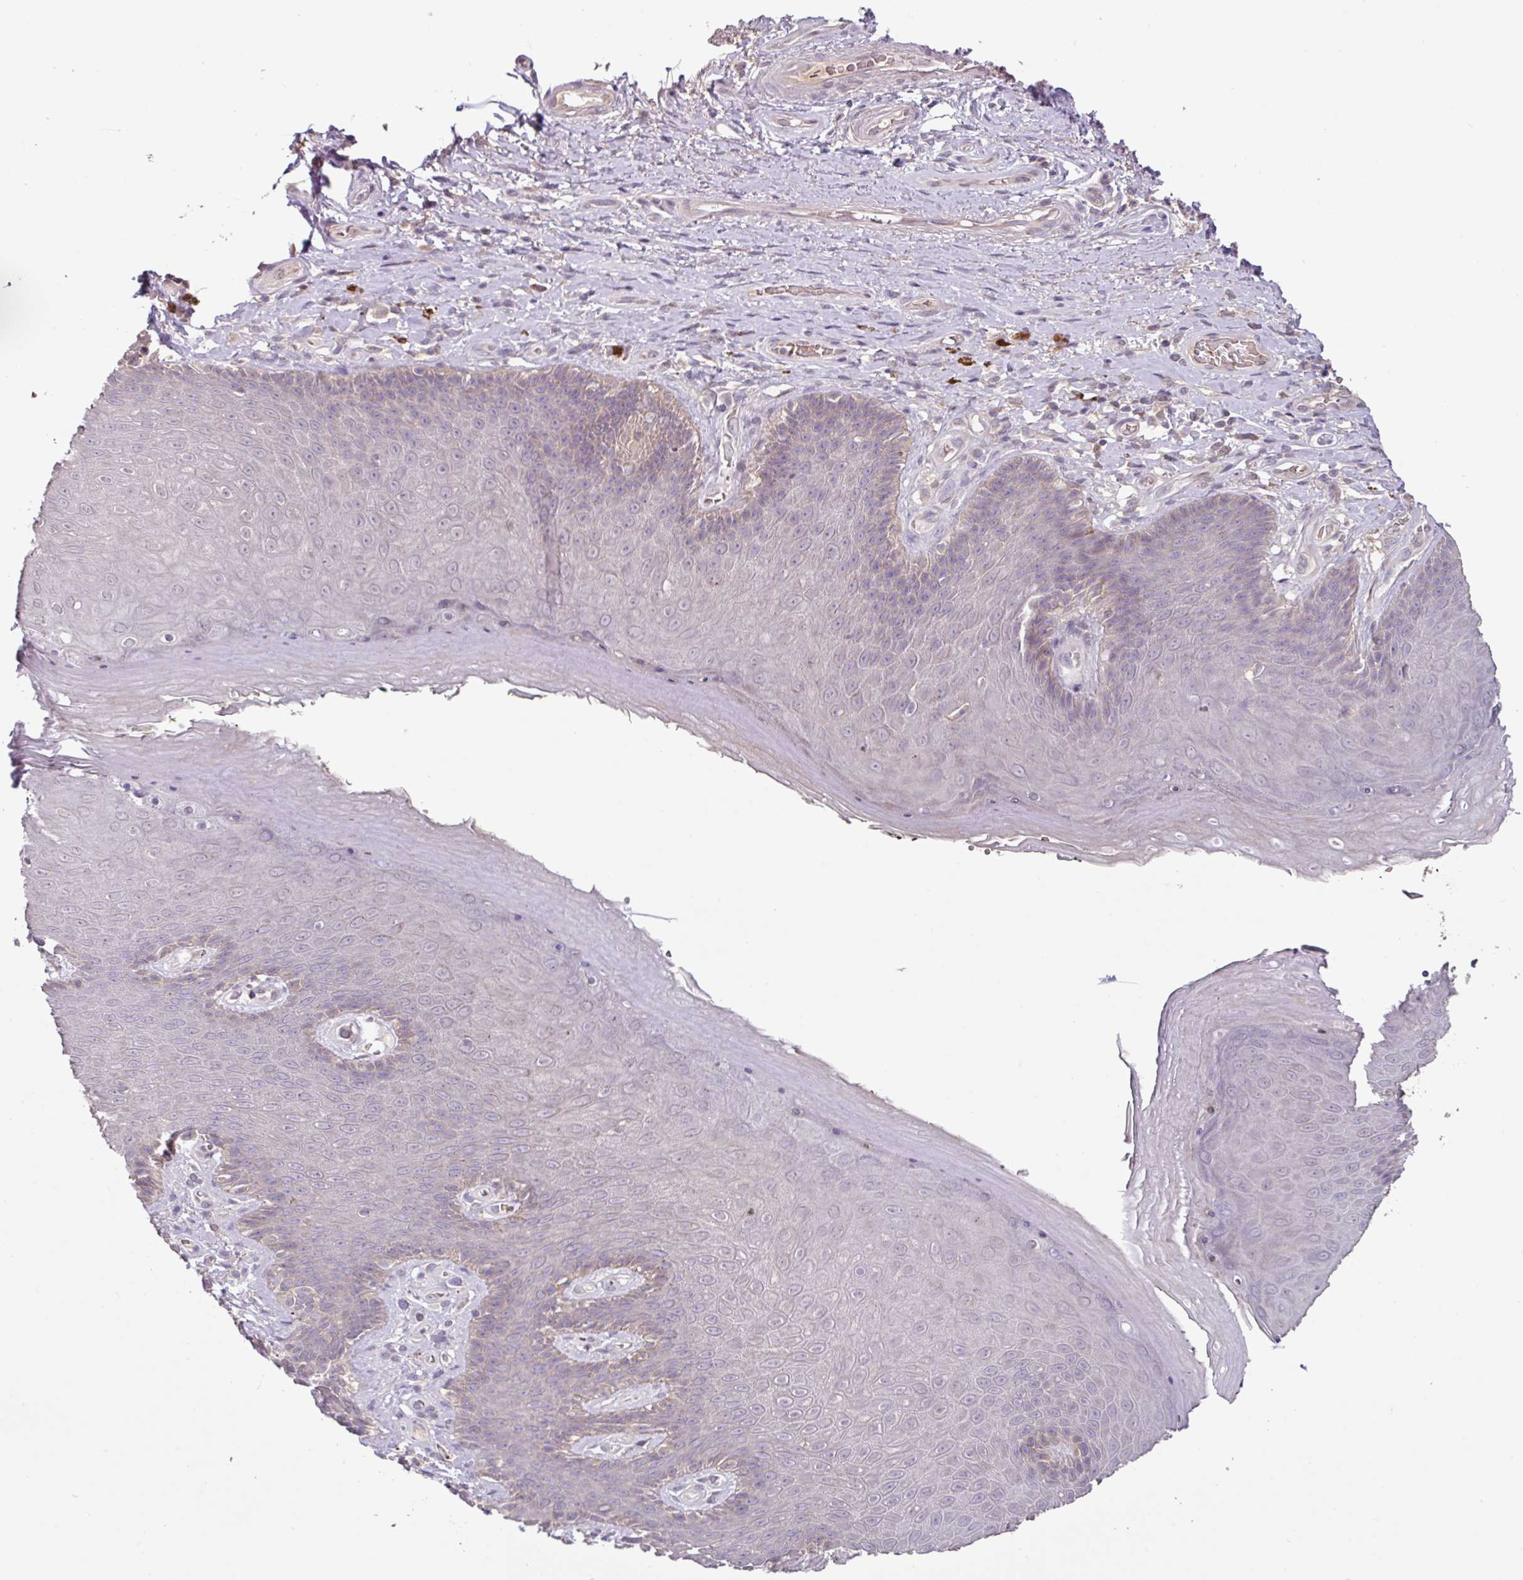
{"staining": {"intensity": "negative", "quantity": "none", "location": "none"}, "tissue": "skin", "cell_type": "Epidermal cells", "image_type": "normal", "snomed": [{"axis": "morphology", "description": "Normal tissue, NOS"}, {"axis": "topography", "description": "Anal"}, {"axis": "topography", "description": "Peripheral nerve tissue"}], "caption": "Epidermal cells show no significant protein expression in unremarkable skin.", "gene": "SLC5A10", "patient": {"sex": "male", "age": 53}}